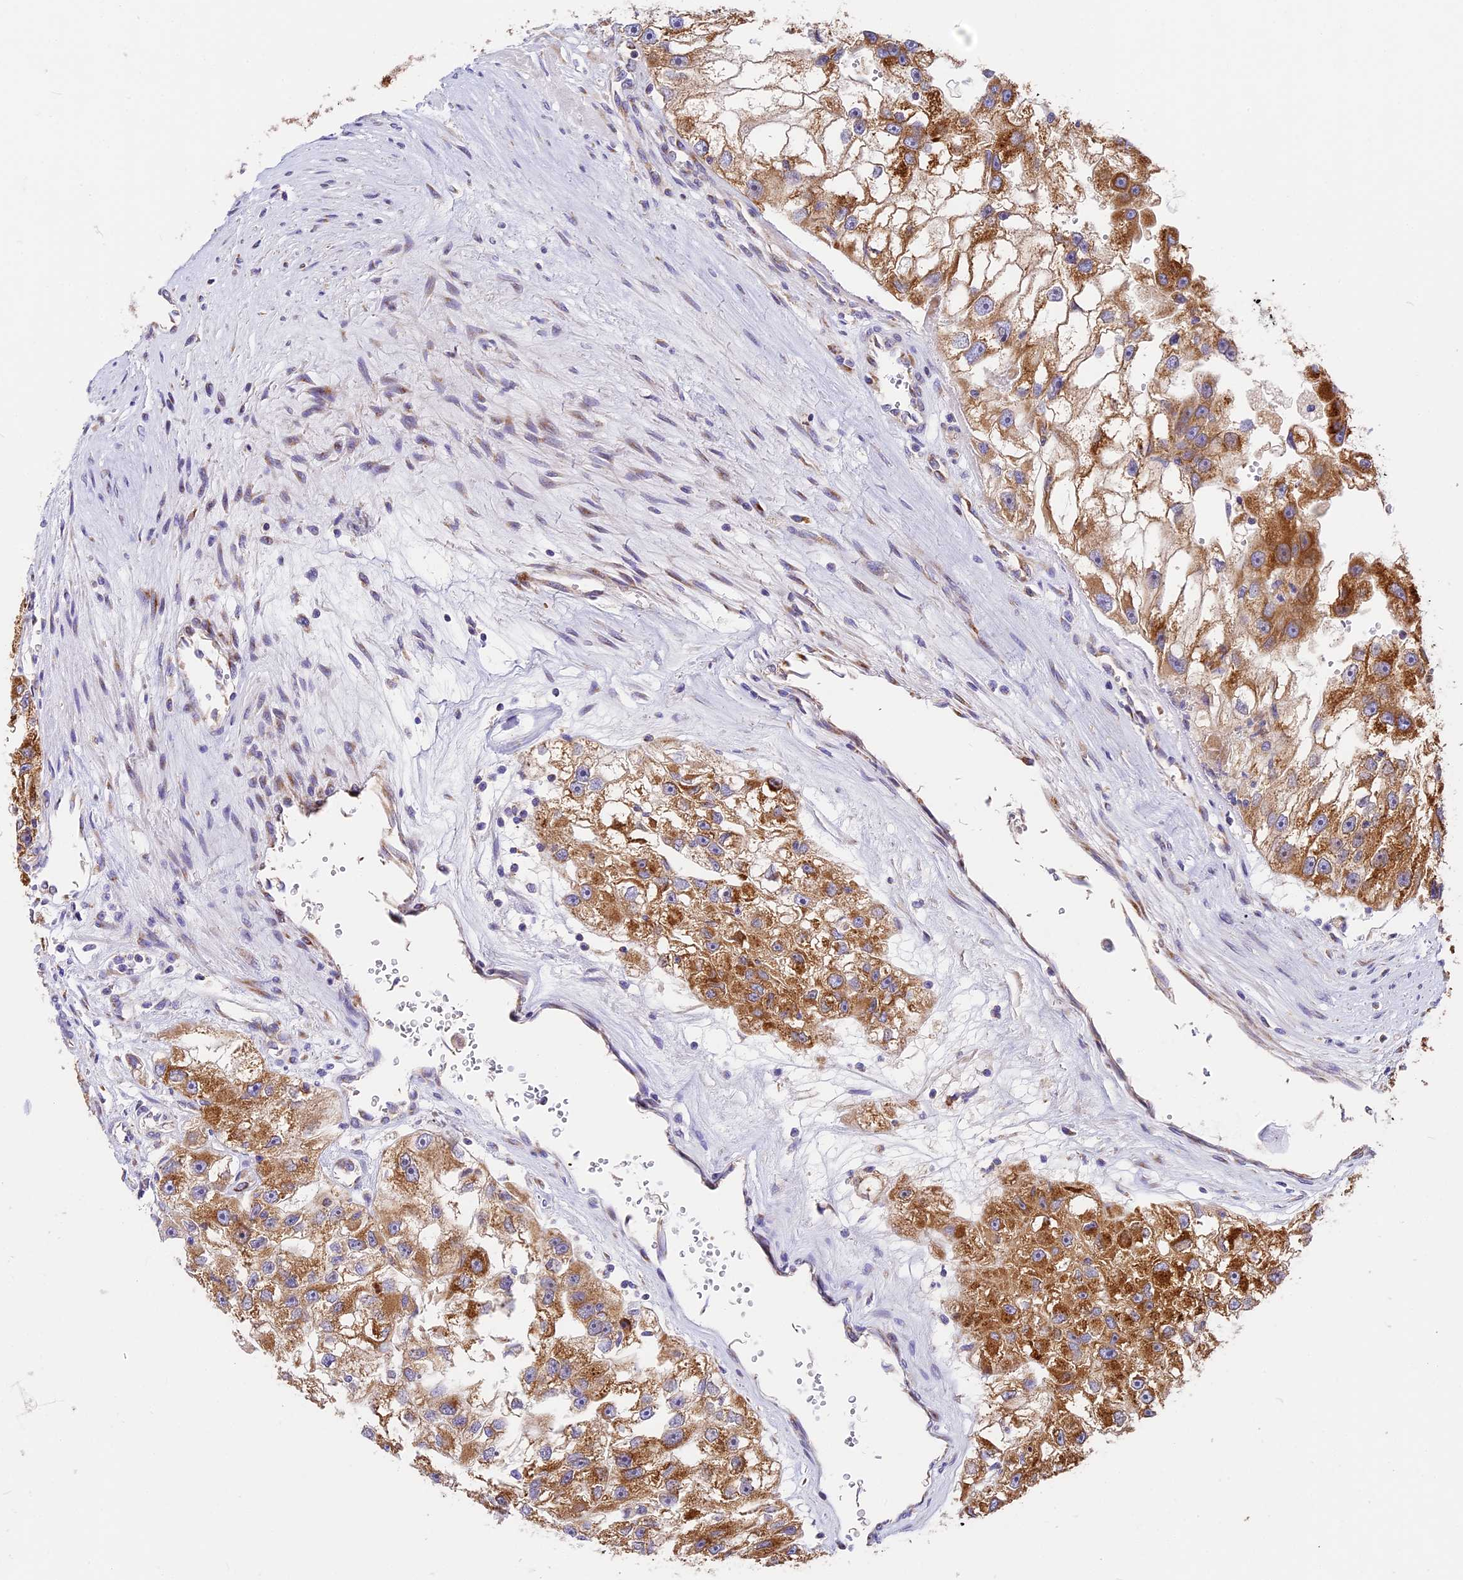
{"staining": {"intensity": "moderate", "quantity": ">75%", "location": "cytoplasmic/membranous"}, "tissue": "renal cancer", "cell_type": "Tumor cells", "image_type": "cancer", "snomed": [{"axis": "morphology", "description": "Adenocarcinoma, NOS"}, {"axis": "topography", "description": "Kidney"}], "caption": "Protein analysis of adenocarcinoma (renal) tissue demonstrates moderate cytoplasmic/membranous positivity in about >75% of tumor cells. (brown staining indicates protein expression, while blue staining denotes nuclei).", "gene": "MRAS", "patient": {"sex": "male", "age": 63}}